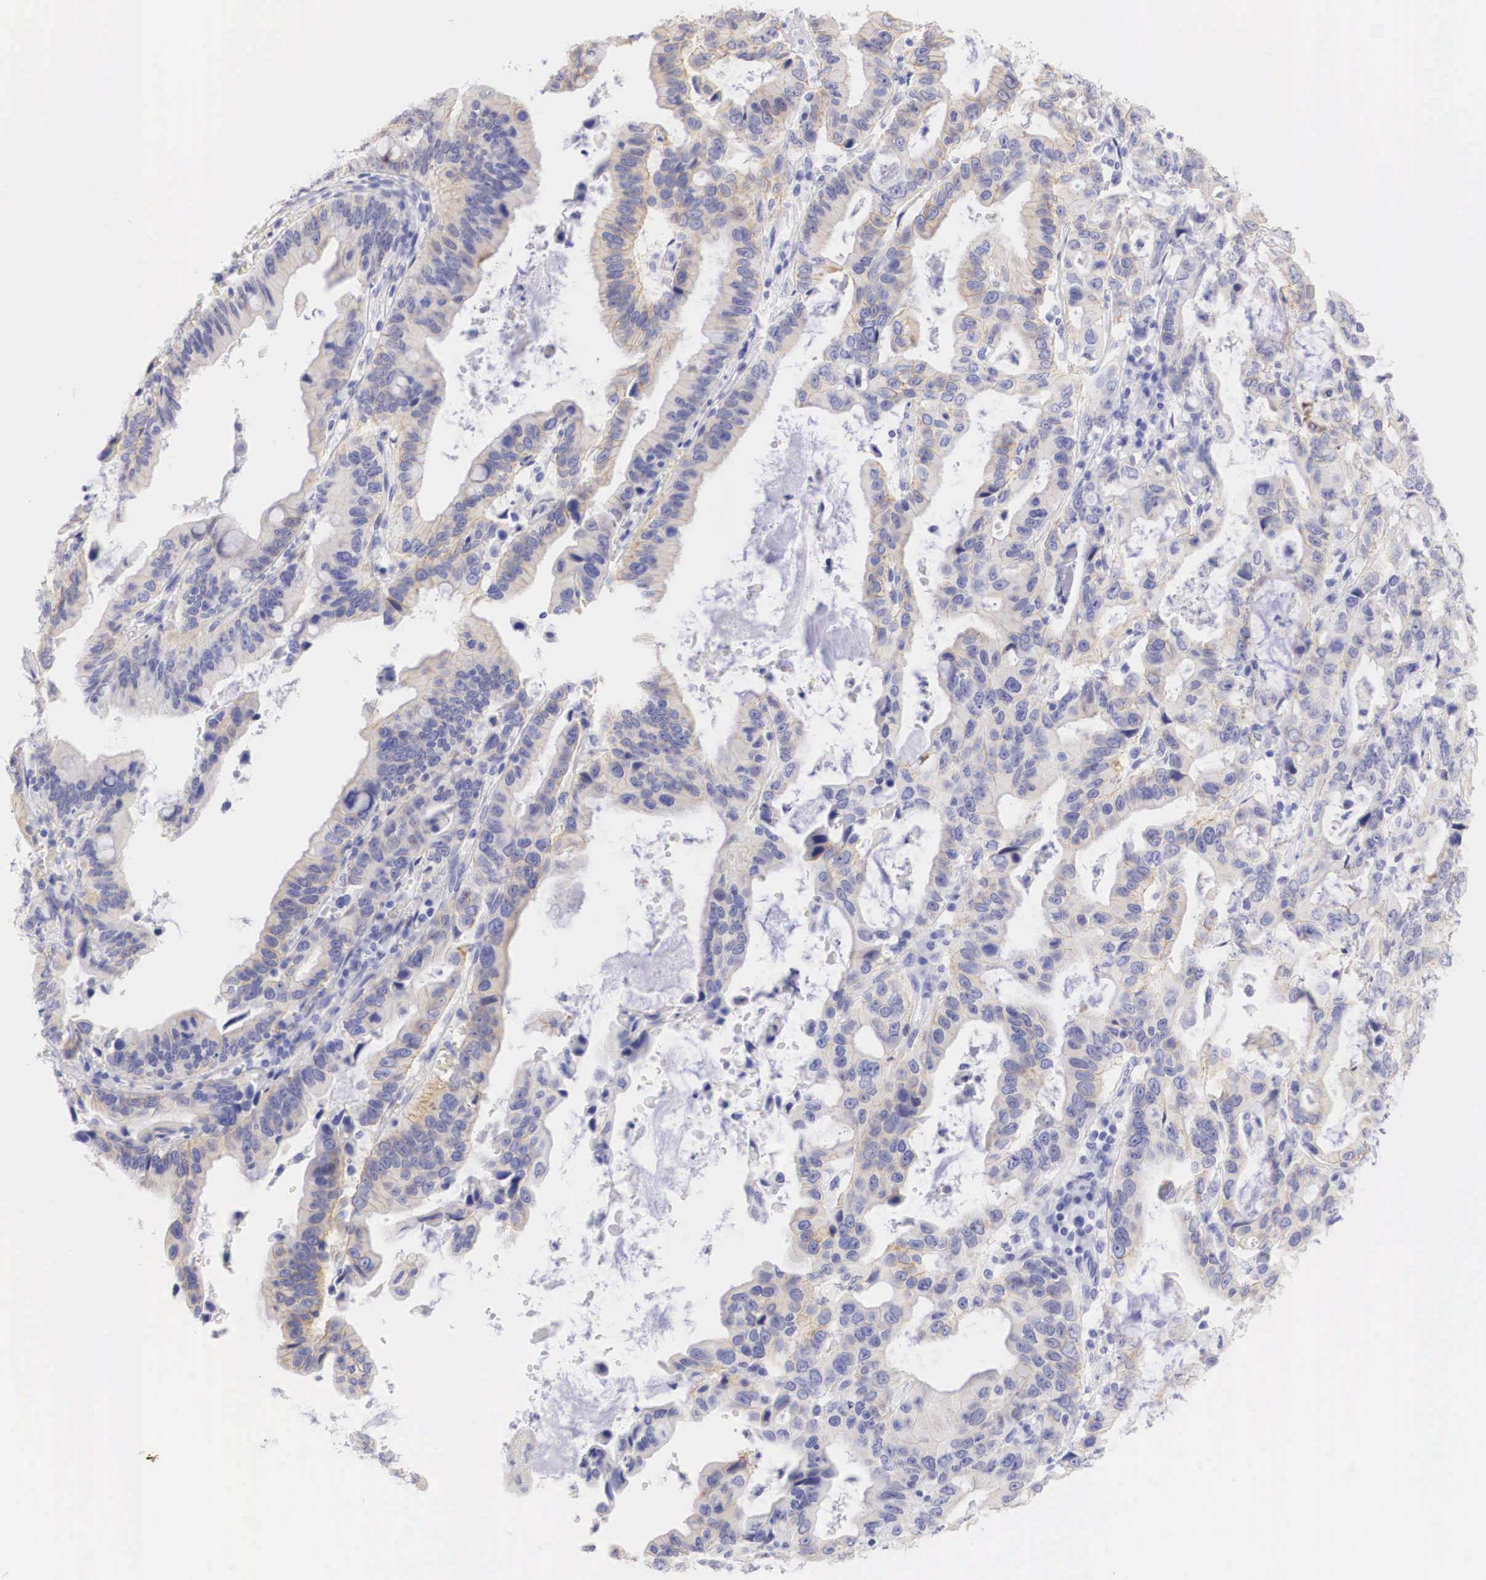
{"staining": {"intensity": "weak", "quantity": "<25%", "location": "cytoplasmic/membranous"}, "tissue": "stomach cancer", "cell_type": "Tumor cells", "image_type": "cancer", "snomed": [{"axis": "morphology", "description": "Adenocarcinoma, NOS"}, {"axis": "topography", "description": "Stomach, upper"}], "caption": "An immunohistochemistry micrograph of stomach adenocarcinoma is shown. There is no staining in tumor cells of stomach adenocarcinoma. Nuclei are stained in blue.", "gene": "ERBB2", "patient": {"sex": "male", "age": 63}}